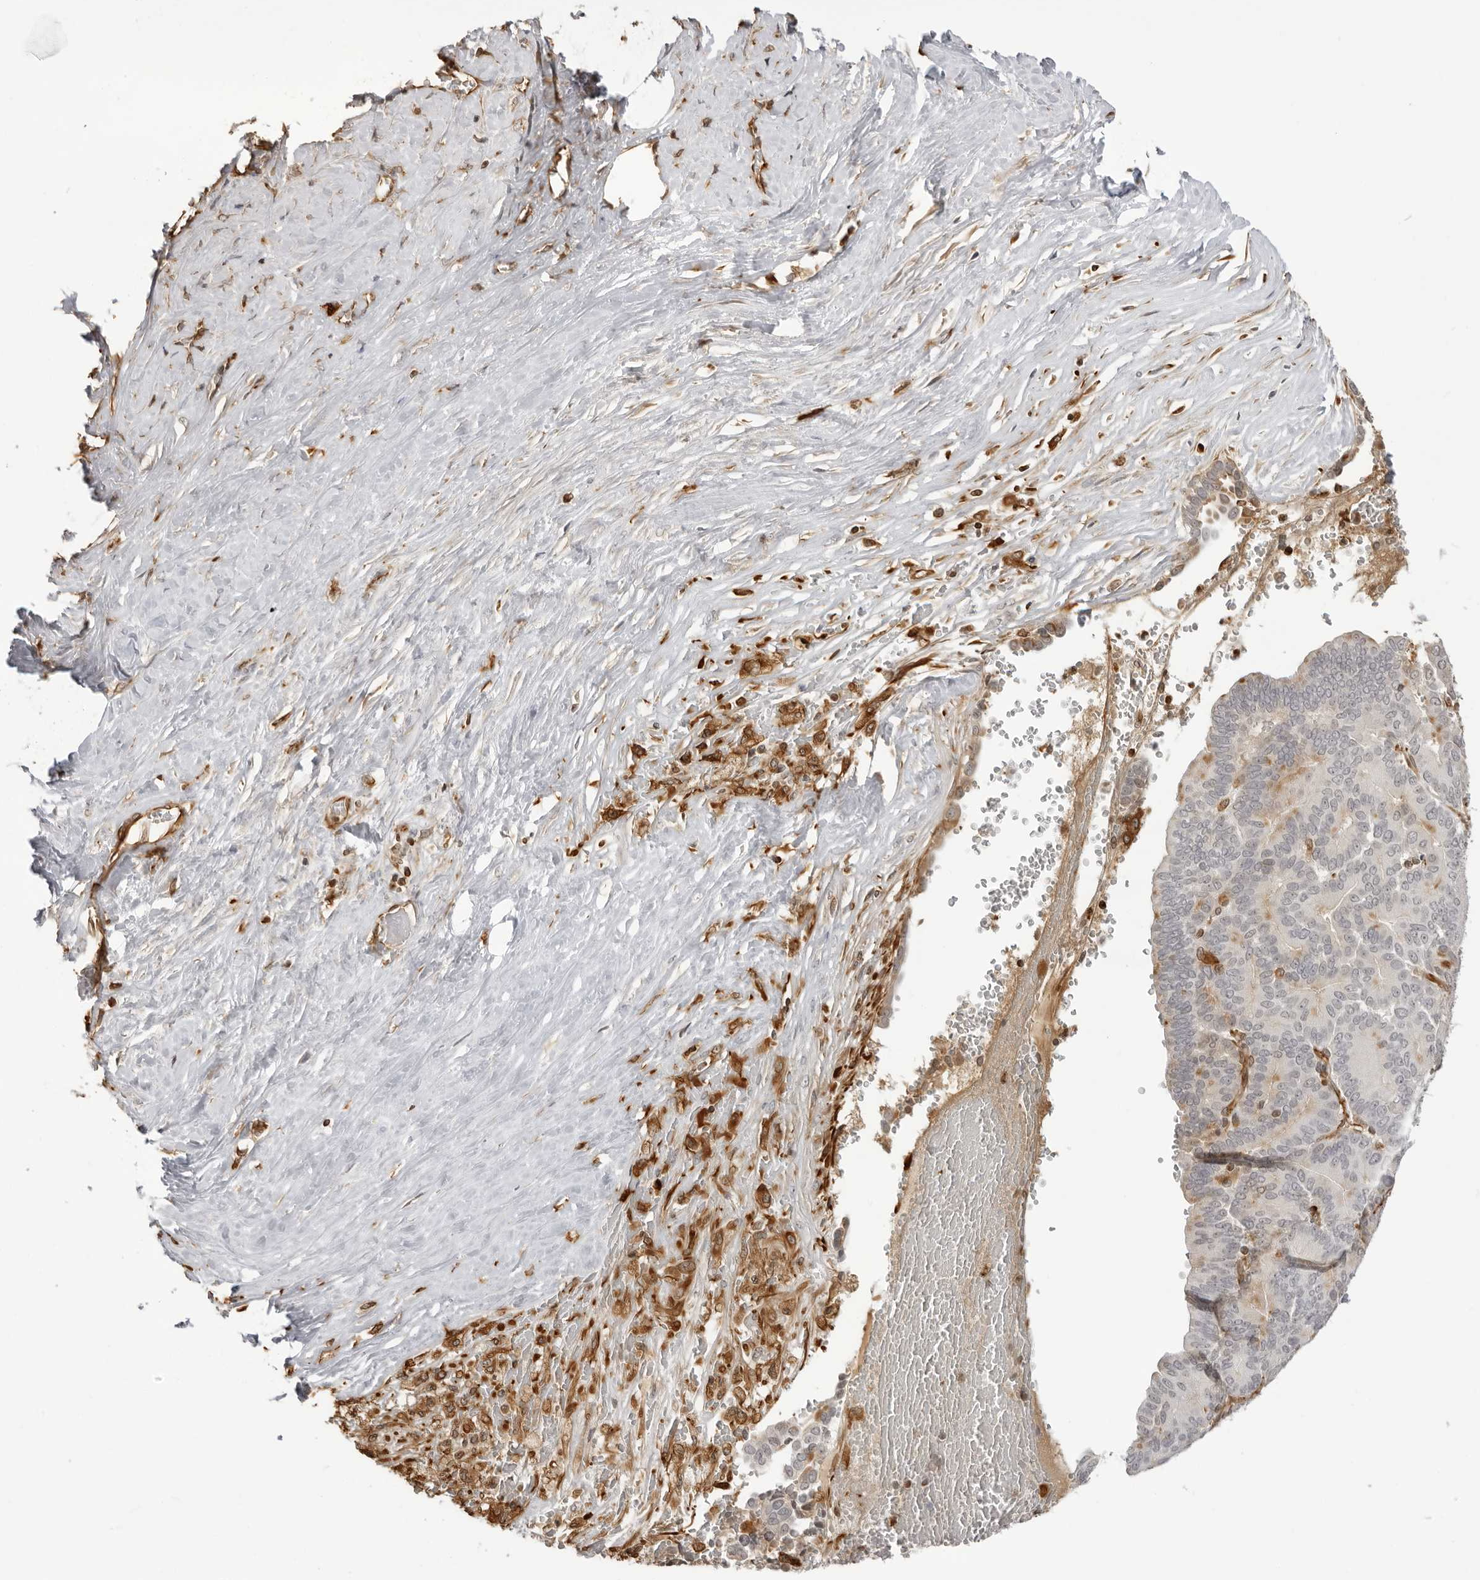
{"staining": {"intensity": "moderate", "quantity": "<25%", "location": "cytoplasmic/membranous"}, "tissue": "liver cancer", "cell_type": "Tumor cells", "image_type": "cancer", "snomed": [{"axis": "morphology", "description": "Cholangiocarcinoma"}, {"axis": "topography", "description": "Liver"}], "caption": "Protein staining of cholangiocarcinoma (liver) tissue exhibits moderate cytoplasmic/membranous positivity in about <25% of tumor cells.", "gene": "DYNLT5", "patient": {"sex": "female", "age": 75}}